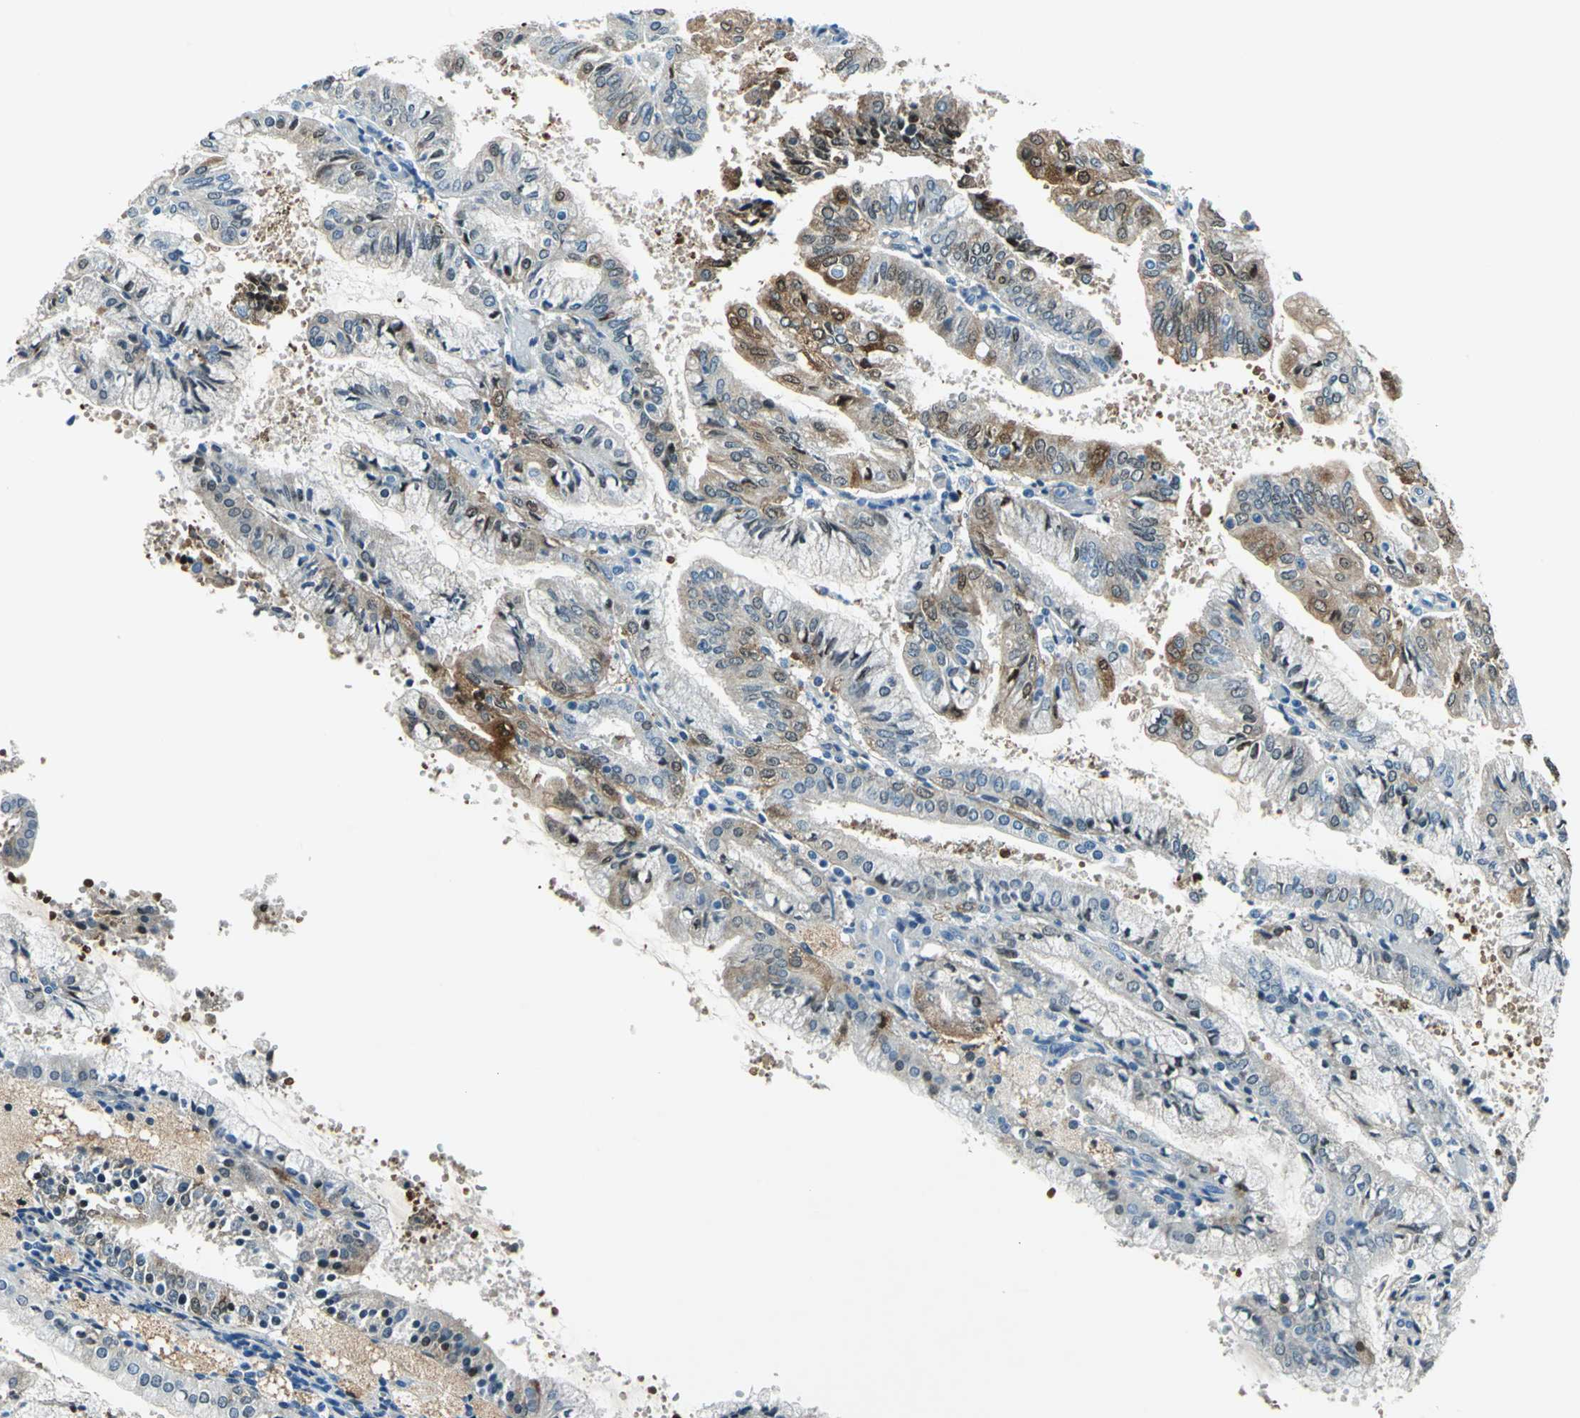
{"staining": {"intensity": "moderate", "quantity": "25%-75%", "location": "cytoplasmic/membranous"}, "tissue": "endometrial cancer", "cell_type": "Tumor cells", "image_type": "cancer", "snomed": [{"axis": "morphology", "description": "Adenocarcinoma, NOS"}, {"axis": "topography", "description": "Endometrium"}], "caption": "A brown stain shows moderate cytoplasmic/membranous positivity of a protein in human endometrial cancer (adenocarcinoma) tumor cells. (IHC, brightfield microscopy, high magnification).", "gene": "HSPB1", "patient": {"sex": "female", "age": 63}}